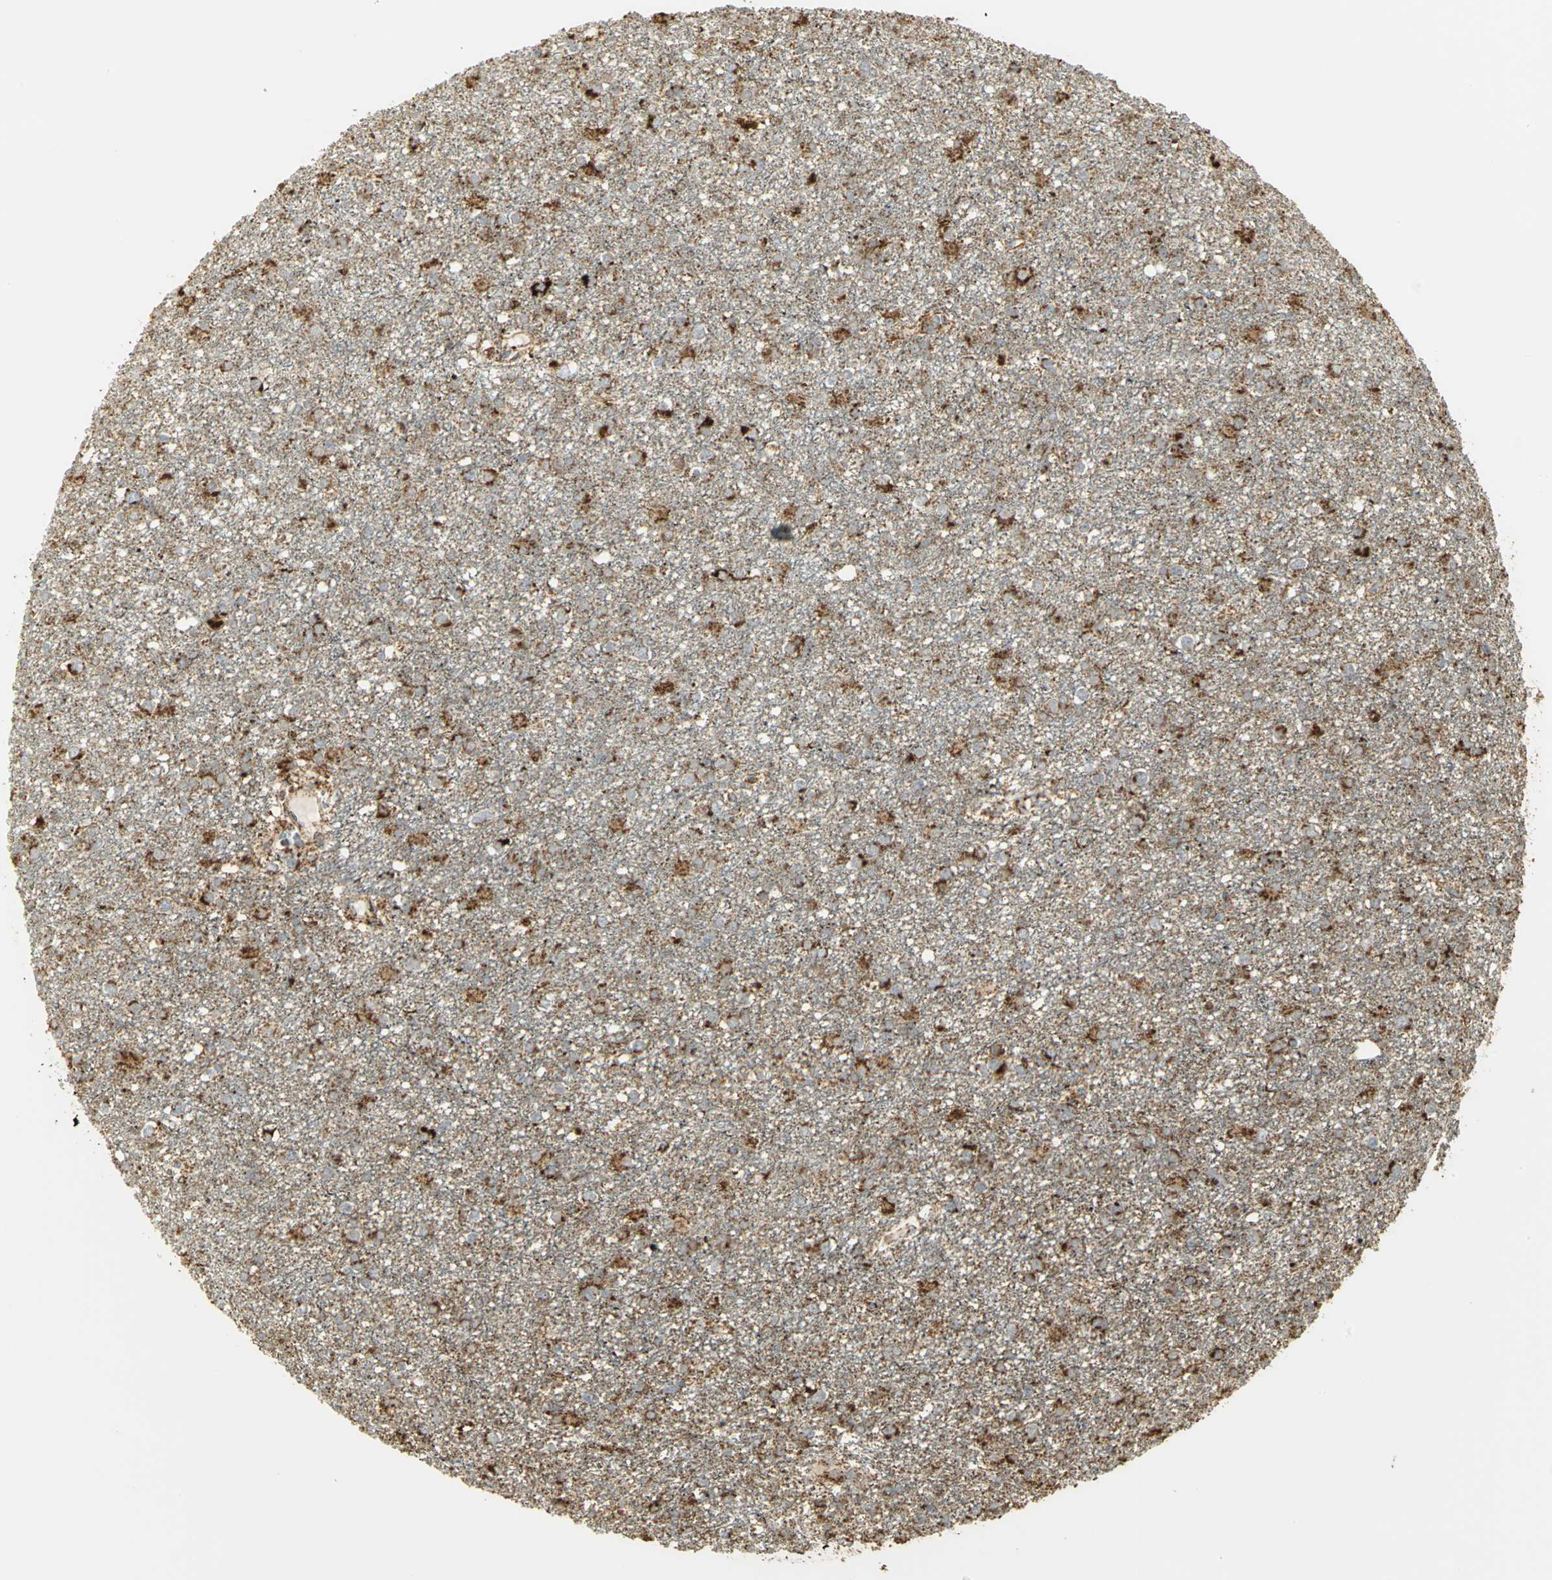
{"staining": {"intensity": "strong", "quantity": ">75%", "location": "cytoplasmic/membranous"}, "tissue": "glioma", "cell_type": "Tumor cells", "image_type": "cancer", "snomed": [{"axis": "morphology", "description": "Glioma, malignant, Low grade"}, {"axis": "topography", "description": "Brain"}], "caption": "The immunohistochemical stain shows strong cytoplasmic/membranous staining in tumor cells of glioma tissue.", "gene": "VDAC1", "patient": {"sex": "male", "age": 42}}